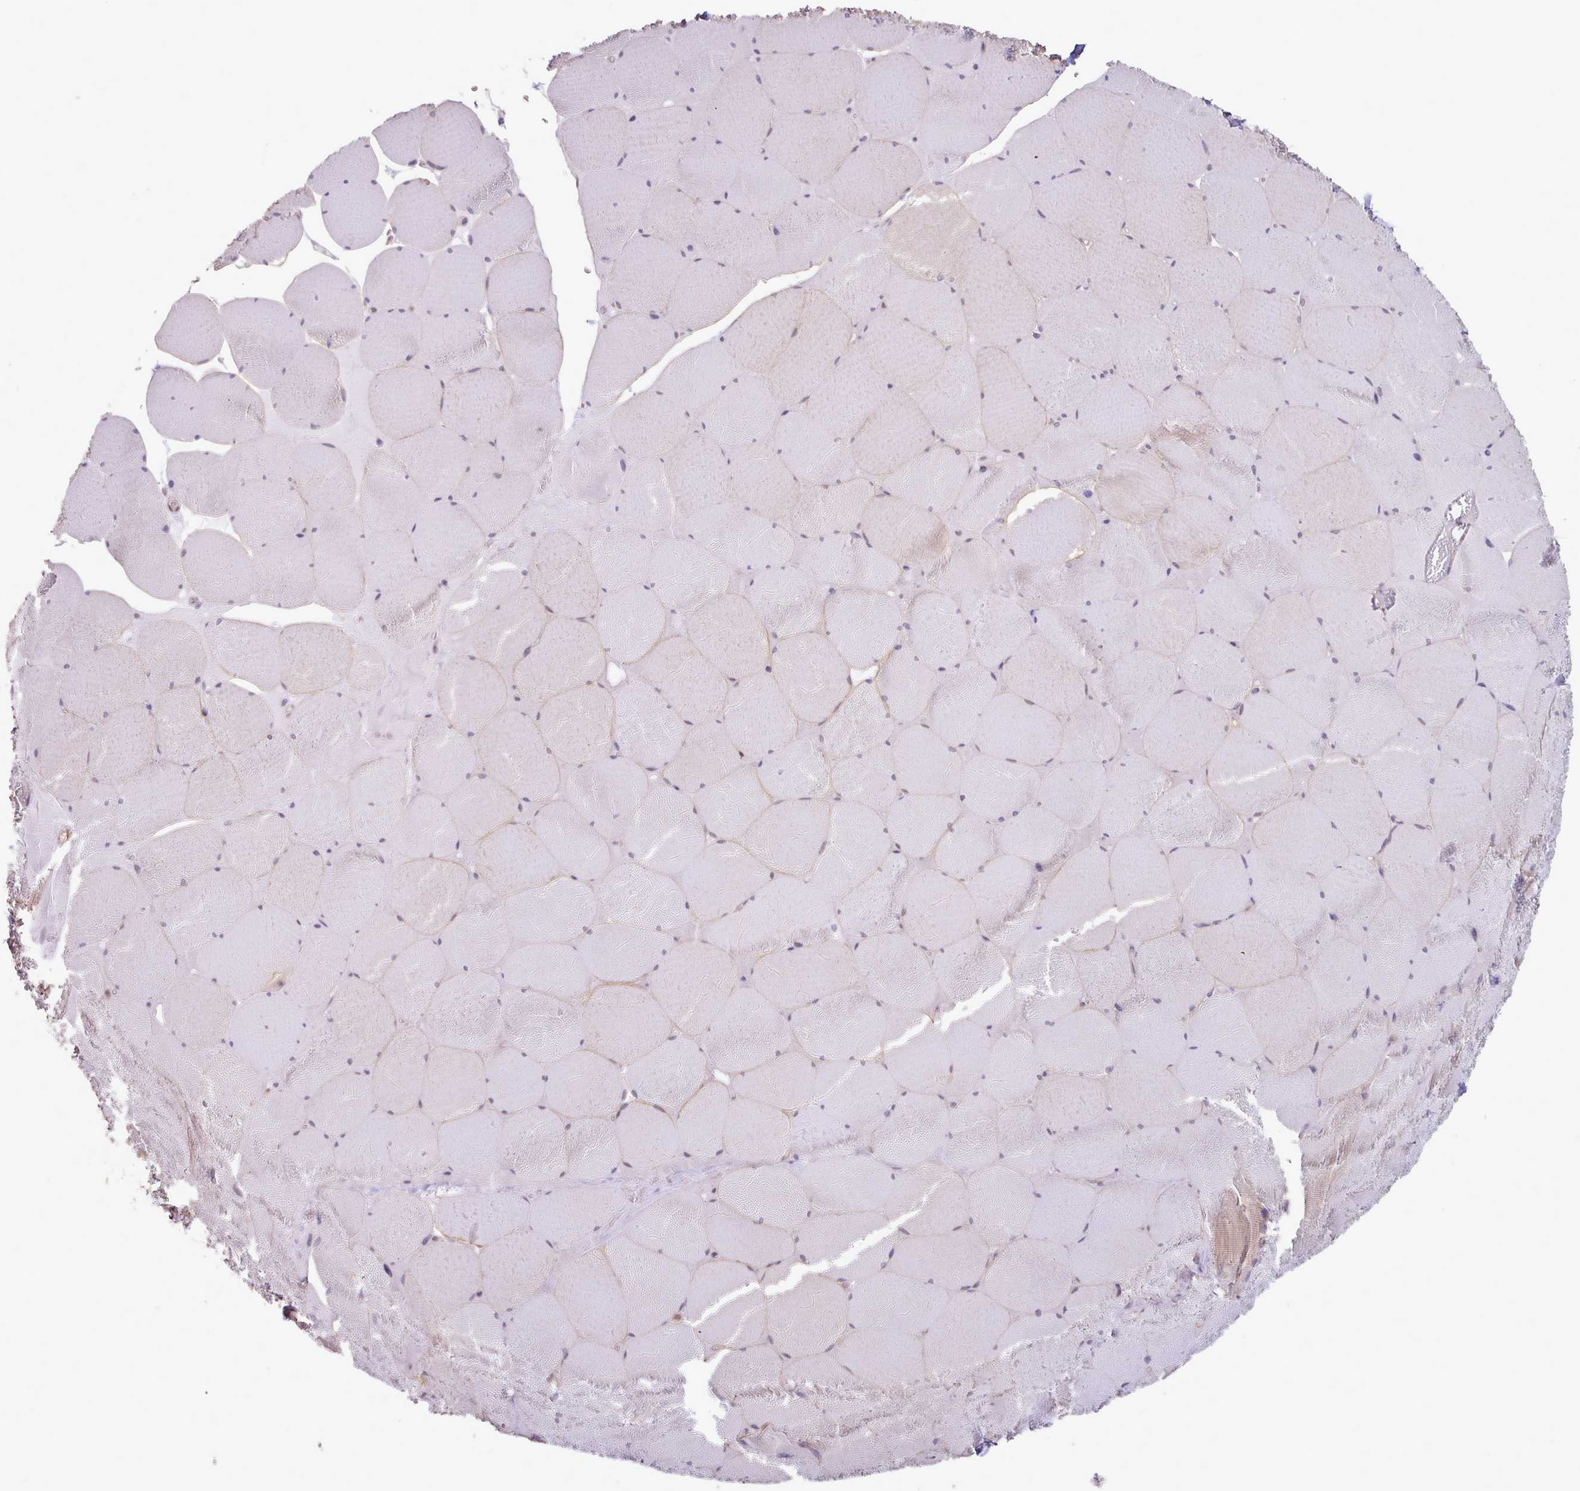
{"staining": {"intensity": "weak", "quantity": "<25%", "location": "cytoplasmic/membranous"}, "tissue": "skeletal muscle", "cell_type": "Myocytes", "image_type": "normal", "snomed": [{"axis": "morphology", "description": "Normal tissue, NOS"}, {"axis": "topography", "description": "Skeletal muscle"}, {"axis": "topography", "description": "Head-Neck"}], "caption": "DAB (3,3'-diaminobenzidine) immunohistochemical staining of benign skeletal muscle displays no significant staining in myocytes. The staining is performed using DAB (3,3'-diaminobenzidine) brown chromogen with nuclei counter-stained in using hematoxylin.", "gene": "CES3", "patient": {"sex": "male", "age": 66}}